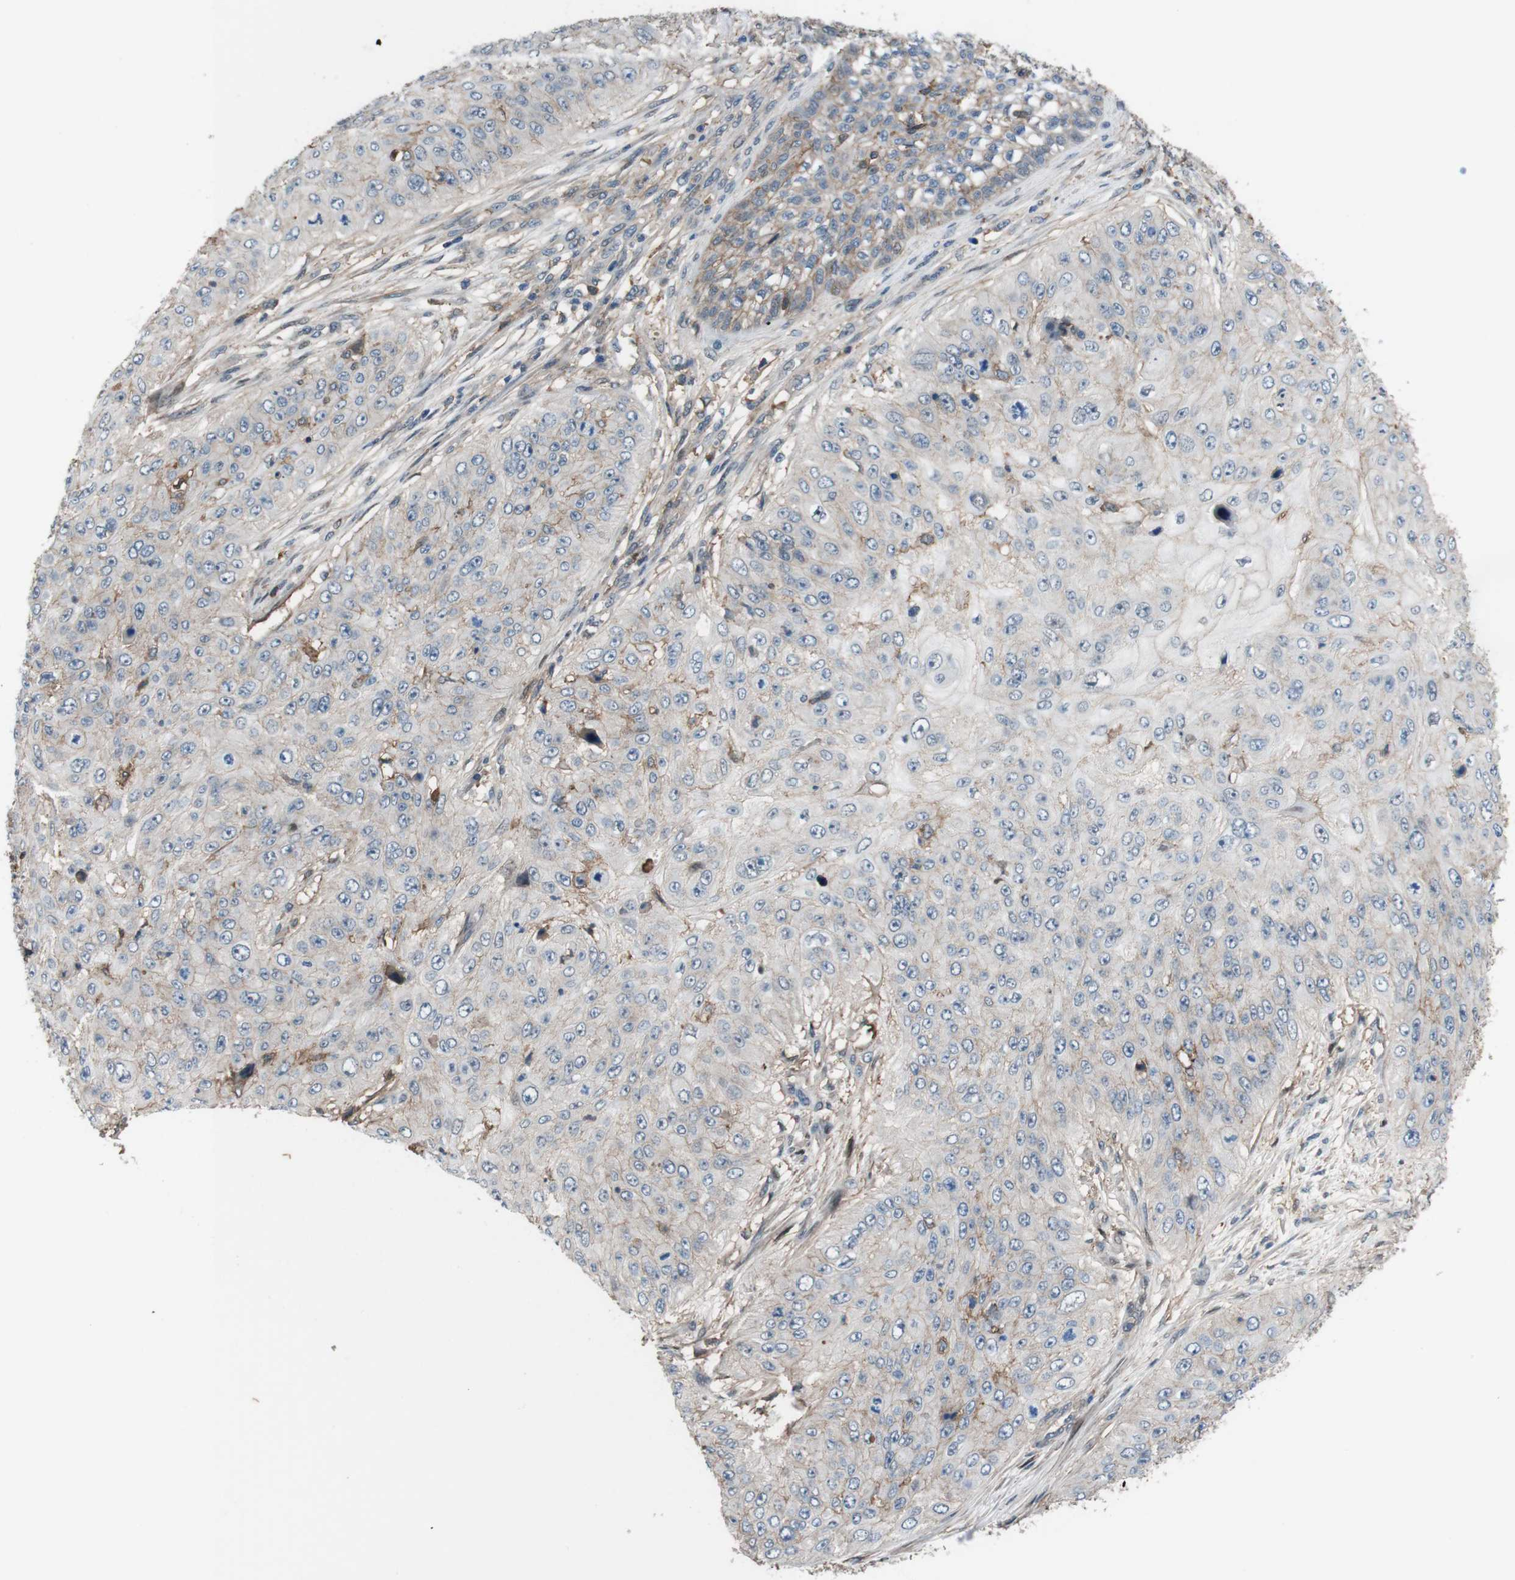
{"staining": {"intensity": "weak", "quantity": "25%-75%", "location": "cytoplasmic/membranous"}, "tissue": "skin cancer", "cell_type": "Tumor cells", "image_type": "cancer", "snomed": [{"axis": "morphology", "description": "Squamous cell carcinoma, NOS"}, {"axis": "topography", "description": "Skin"}], "caption": "DAB immunohistochemical staining of human squamous cell carcinoma (skin) exhibits weak cytoplasmic/membranous protein staining in about 25%-75% of tumor cells.", "gene": "ATP2B1", "patient": {"sex": "female", "age": 80}}